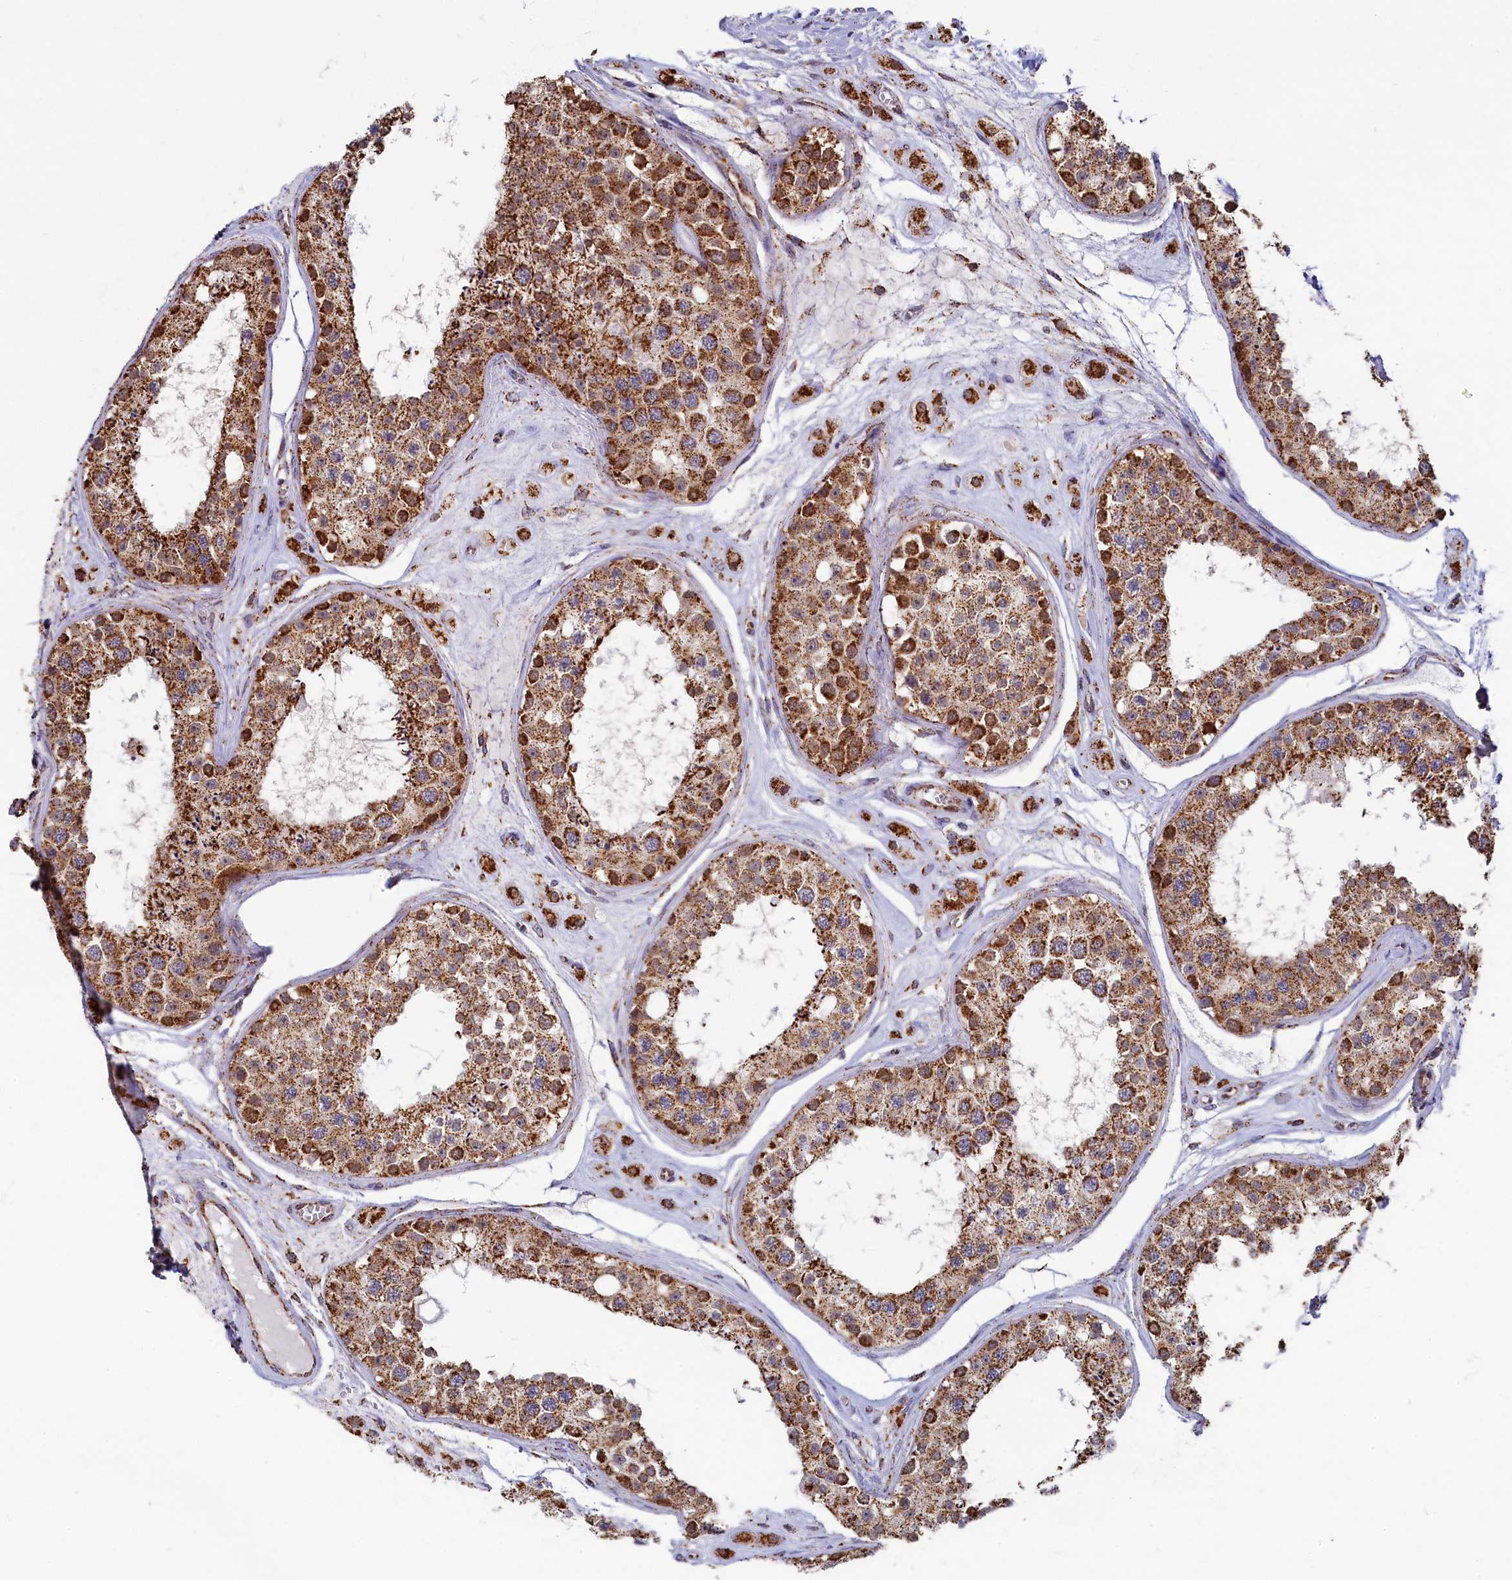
{"staining": {"intensity": "strong", "quantity": ">75%", "location": "cytoplasmic/membranous"}, "tissue": "testis", "cell_type": "Cells in seminiferous ducts", "image_type": "normal", "snomed": [{"axis": "morphology", "description": "Normal tissue, NOS"}, {"axis": "topography", "description": "Testis"}], "caption": "This photomicrograph reveals immunohistochemistry (IHC) staining of benign testis, with high strong cytoplasmic/membranous staining in approximately >75% of cells in seminiferous ducts.", "gene": "SPR", "patient": {"sex": "male", "age": 25}}